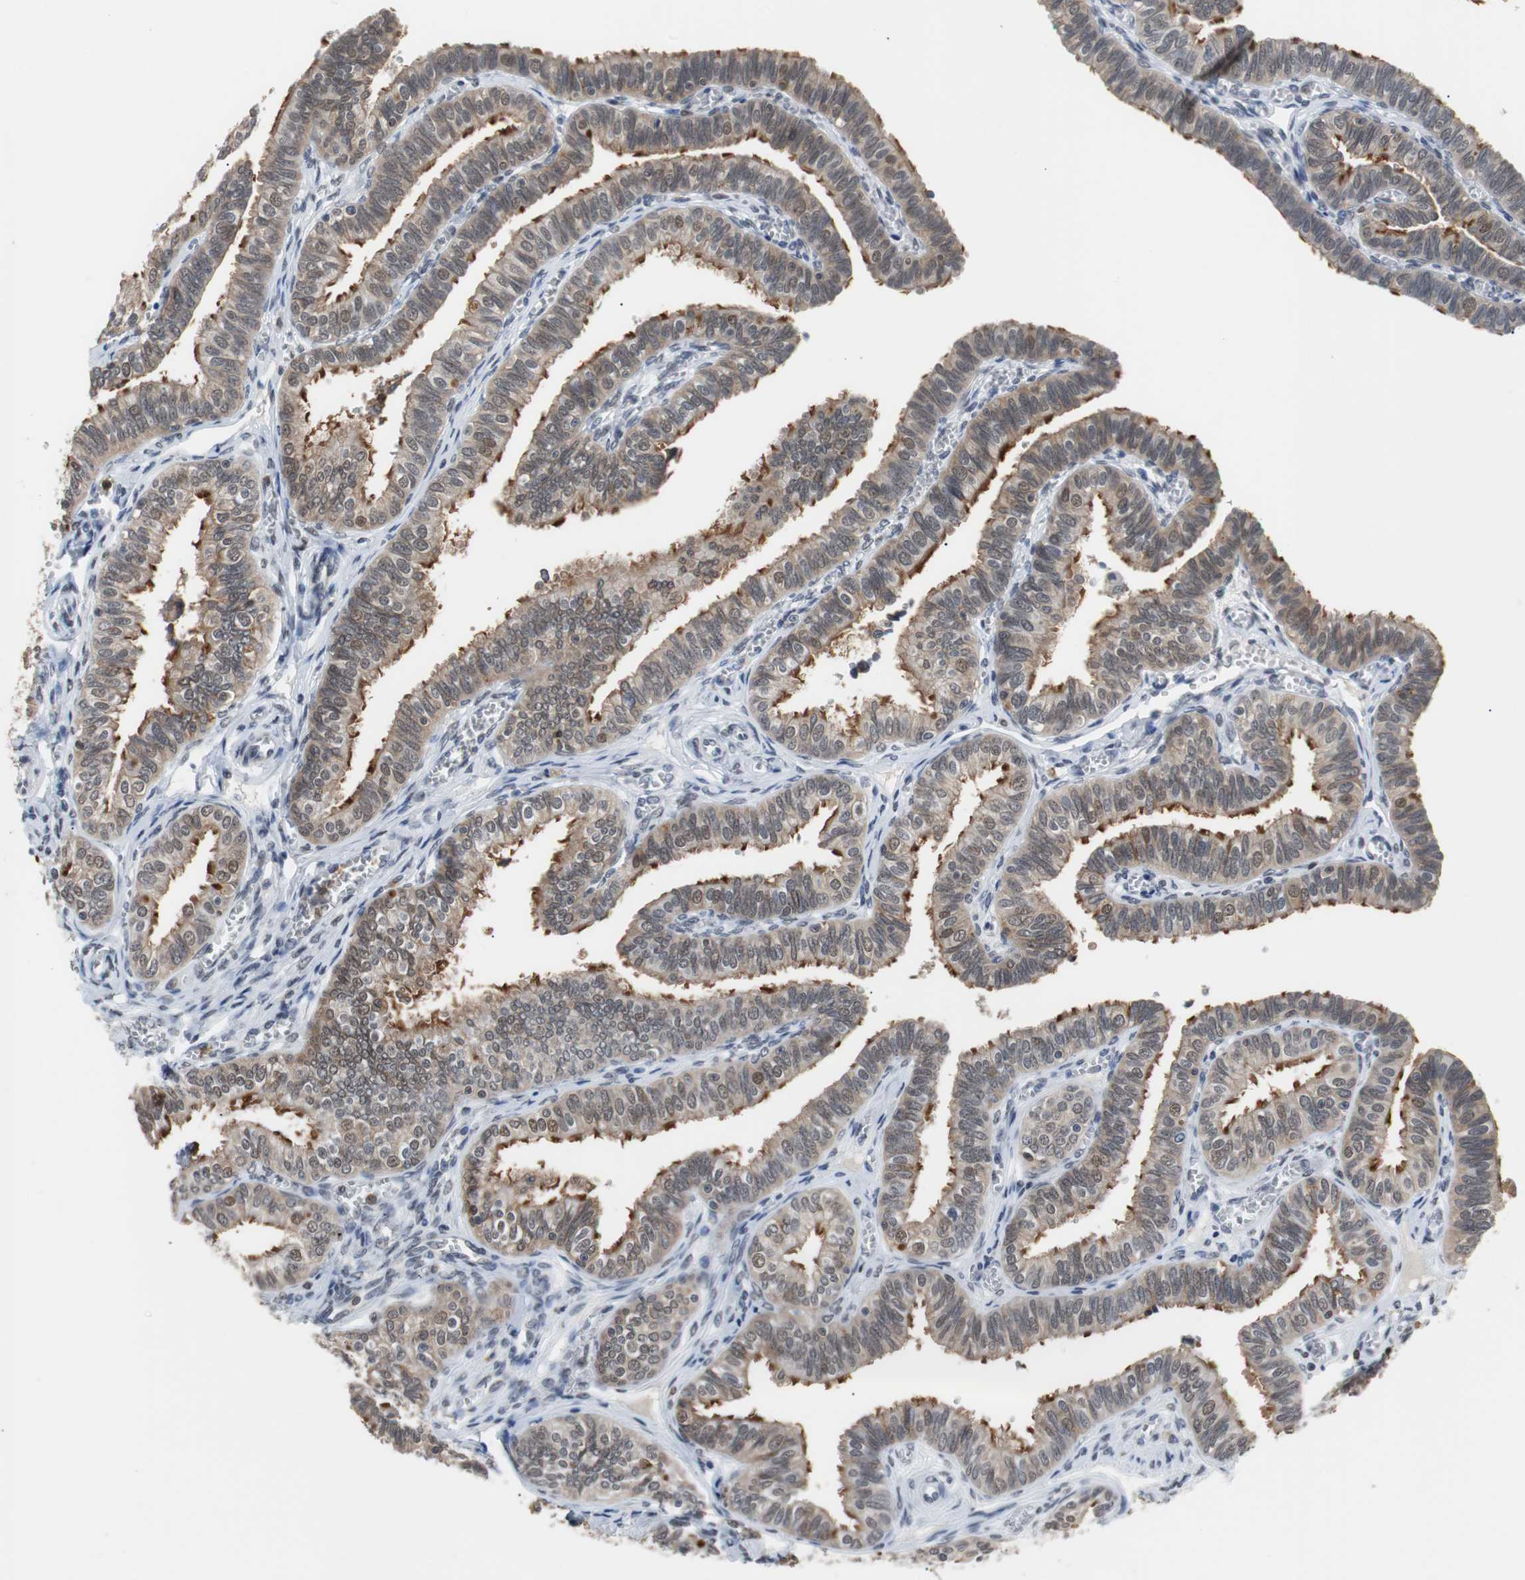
{"staining": {"intensity": "moderate", "quantity": ">75%", "location": "cytoplasmic/membranous,nuclear"}, "tissue": "fallopian tube", "cell_type": "Glandular cells", "image_type": "normal", "snomed": [{"axis": "morphology", "description": "Normal tissue, NOS"}, {"axis": "topography", "description": "Fallopian tube"}], "caption": "Moderate cytoplasmic/membranous,nuclear staining is identified in approximately >75% of glandular cells in unremarkable fallopian tube.", "gene": "SIRT1", "patient": {"sex": "female", "age": 46}}